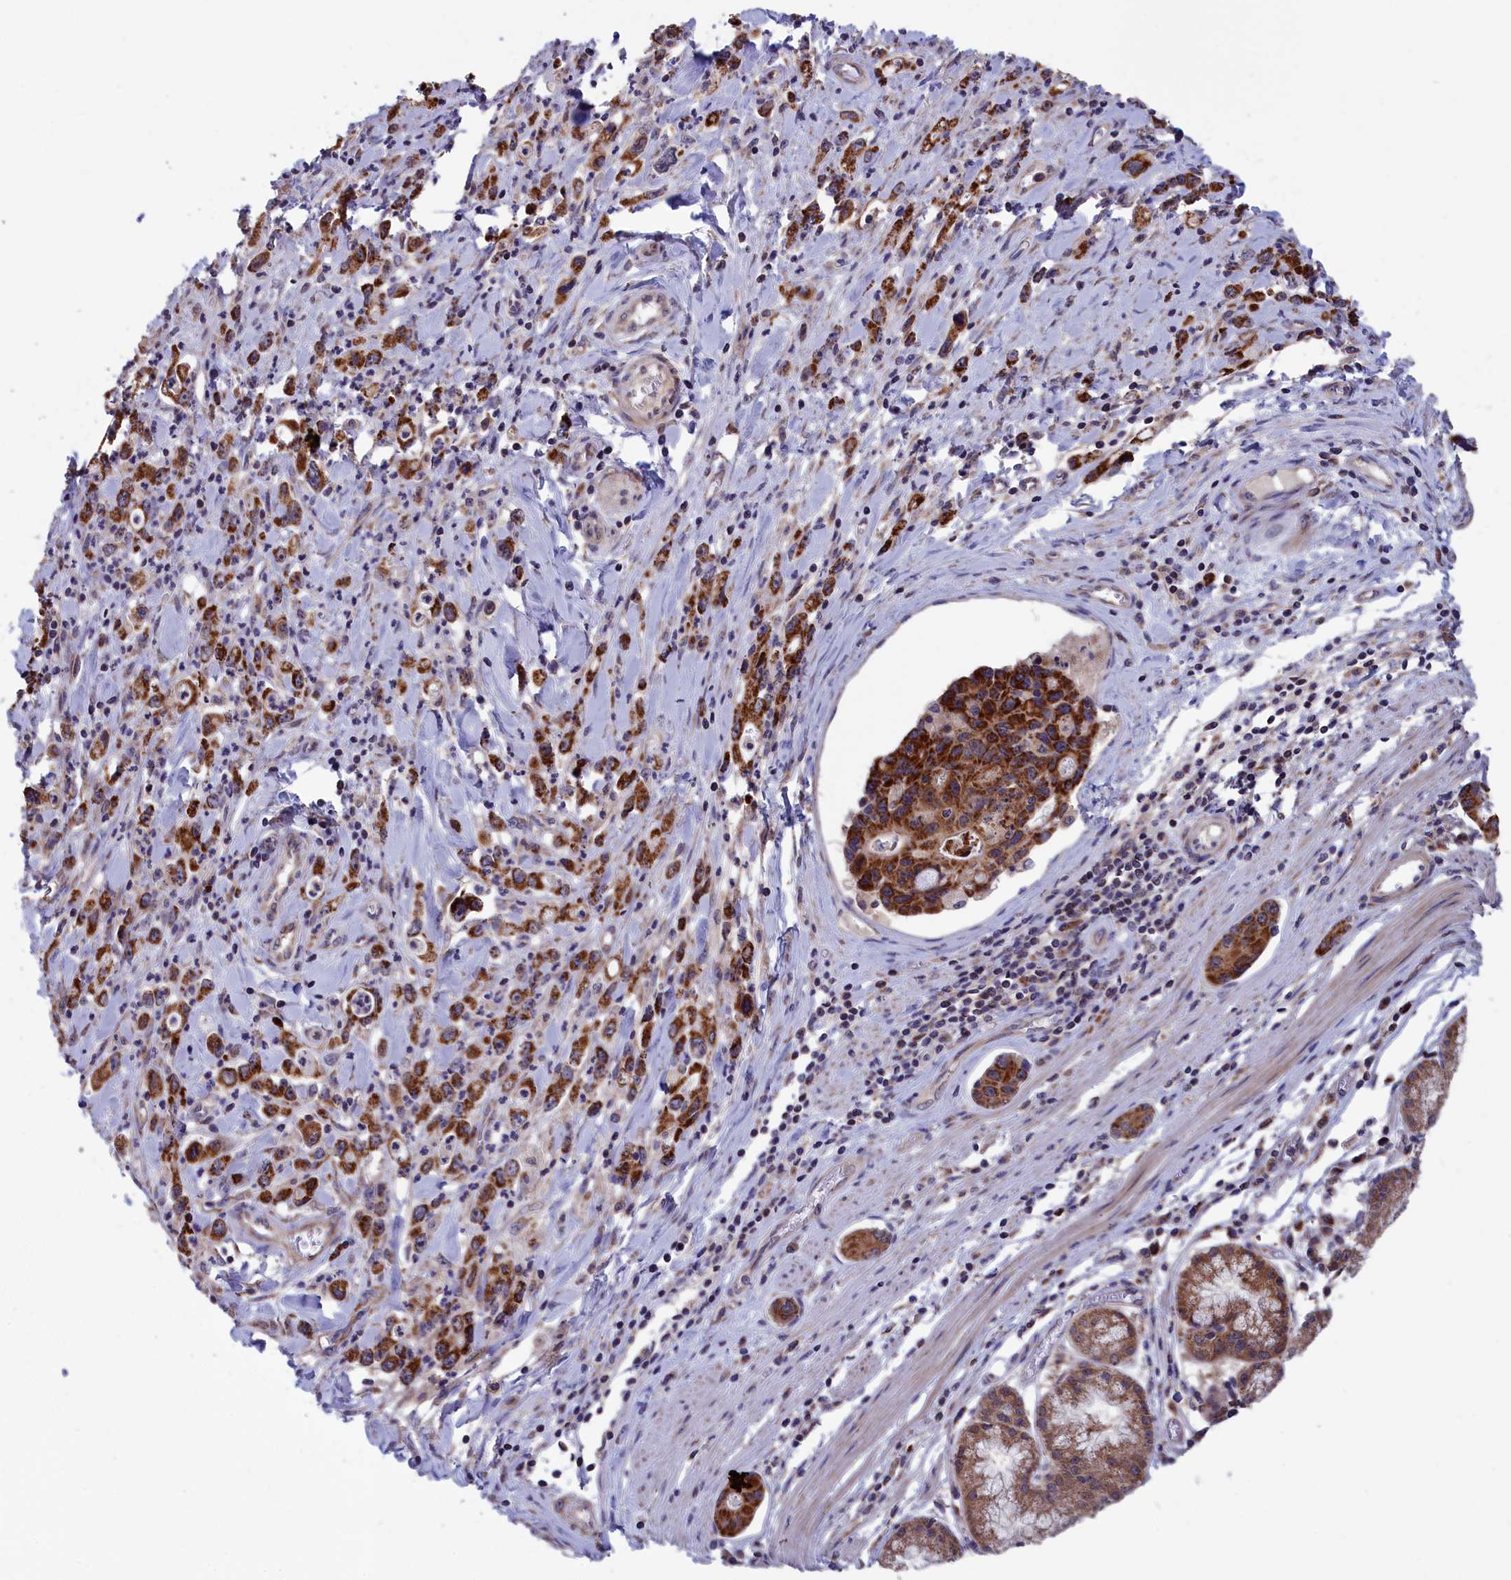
{"staining": {"intensity": "strong", "quantity": ">75%", "location": "cytoplasmic/membranous"}, "tissue": "stomach cancer", "cell_type": "Tumor cells", "image_type": "cancer", "snomed": [{"axis": "morphology", "description": "Adenocarcinoma, NOS"}, {"axis": "topography", "description": "Stomach, lower"}], "caption": "Adenocarcinoma (stomach) stained with a protein marker demonstrates strong staining in tumor cells.", "gene": "TIMM44", "patient": {"sex": "female", "age": 43}}